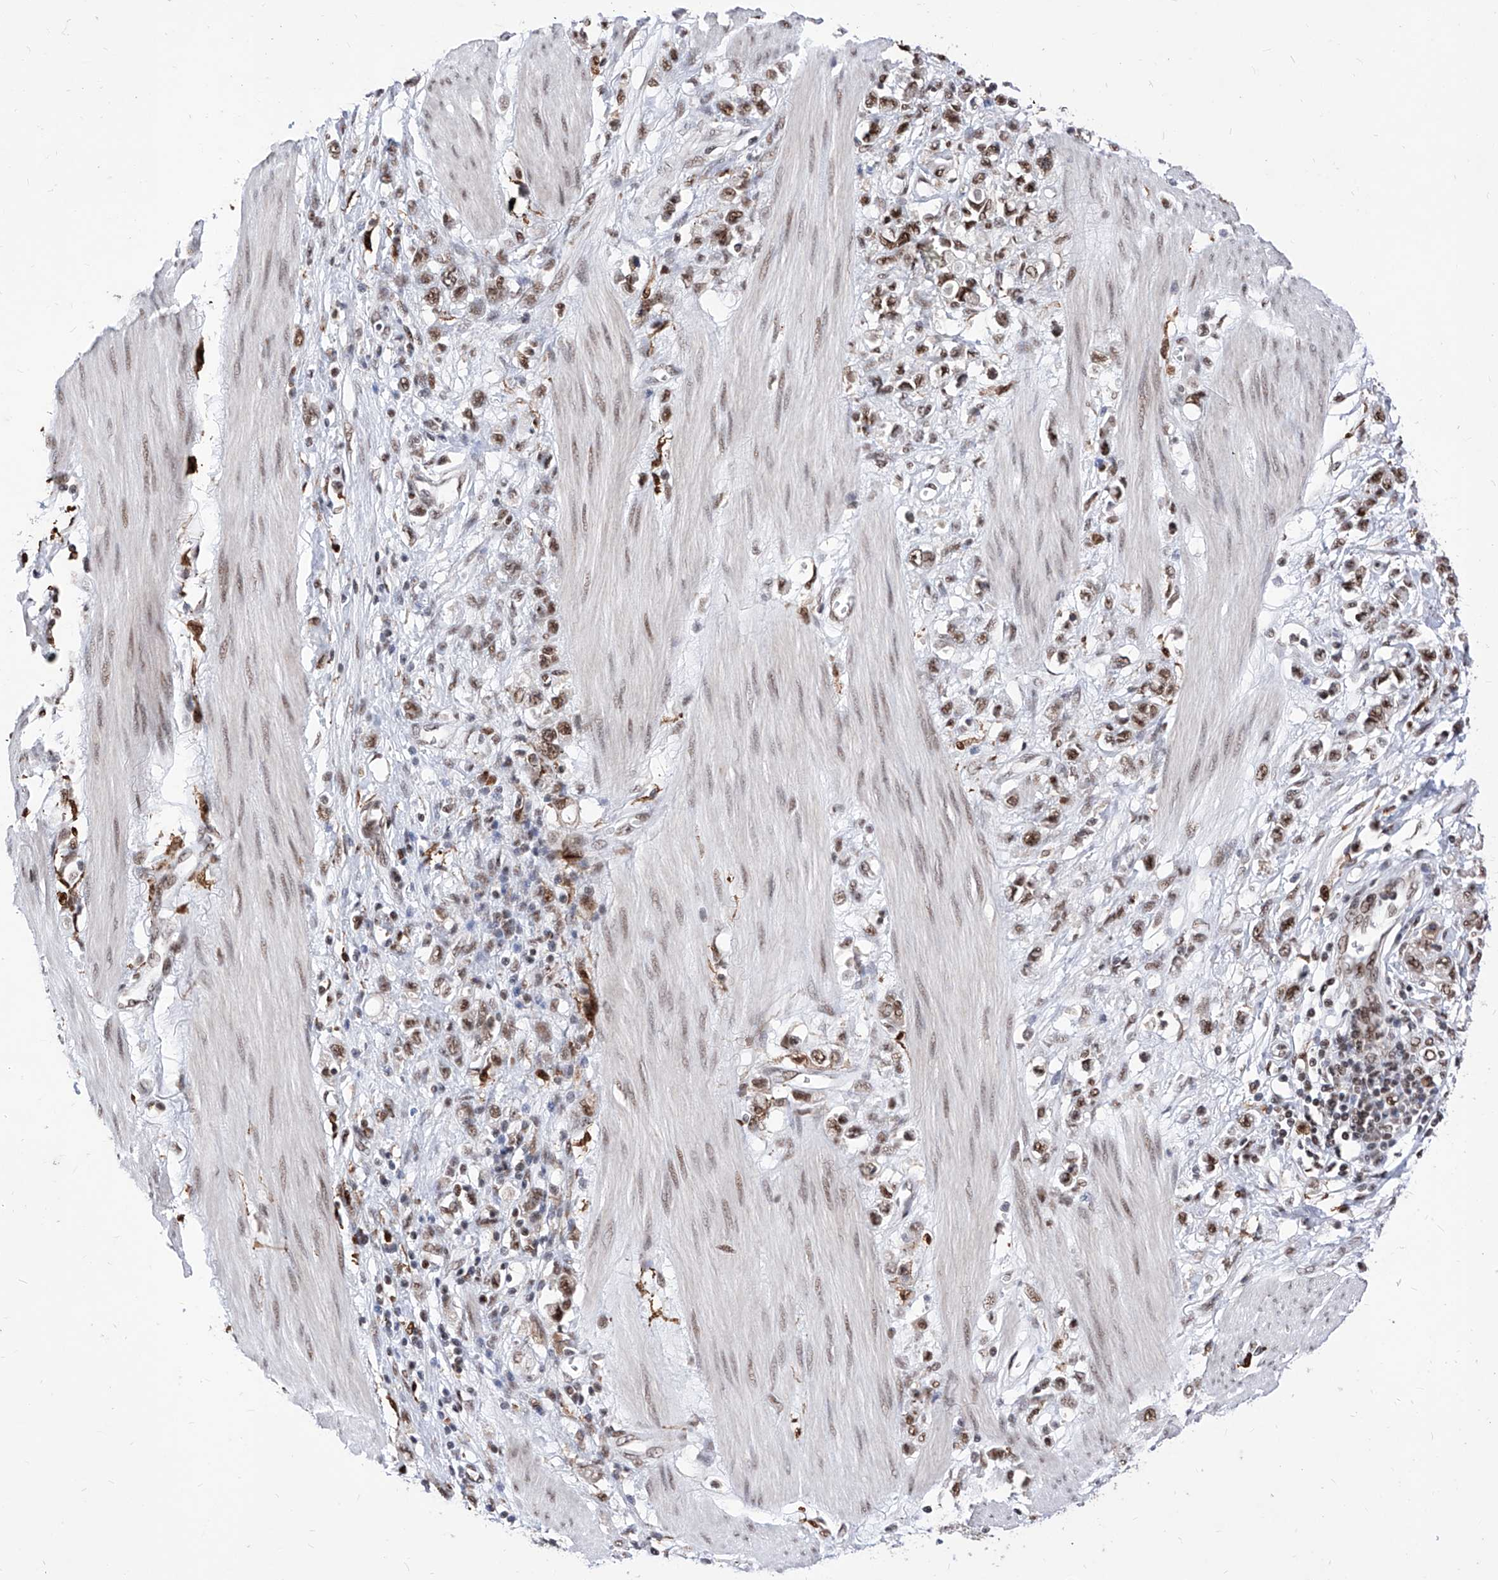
{"staining": {"intensity": "moderate", "quantity": ">75%", "location": "nuclear"}, "tissue": "stomach cancer", "cell_type": "Tumor cells", "image_type": "cancer", "snomed": [{"axis": "morphology", "description": "Adenocarcinoma, NOS"}, {"axis": "topography", "description": "Stomach"}], "caption": "Moderate nuclear staining for a protein is present in approximately >75% of tumor cells of stomach adenocarcinoma using immunohistochemistry.", "gene": "PHF5A", "patient": {"sex": "female", "age": 76}}